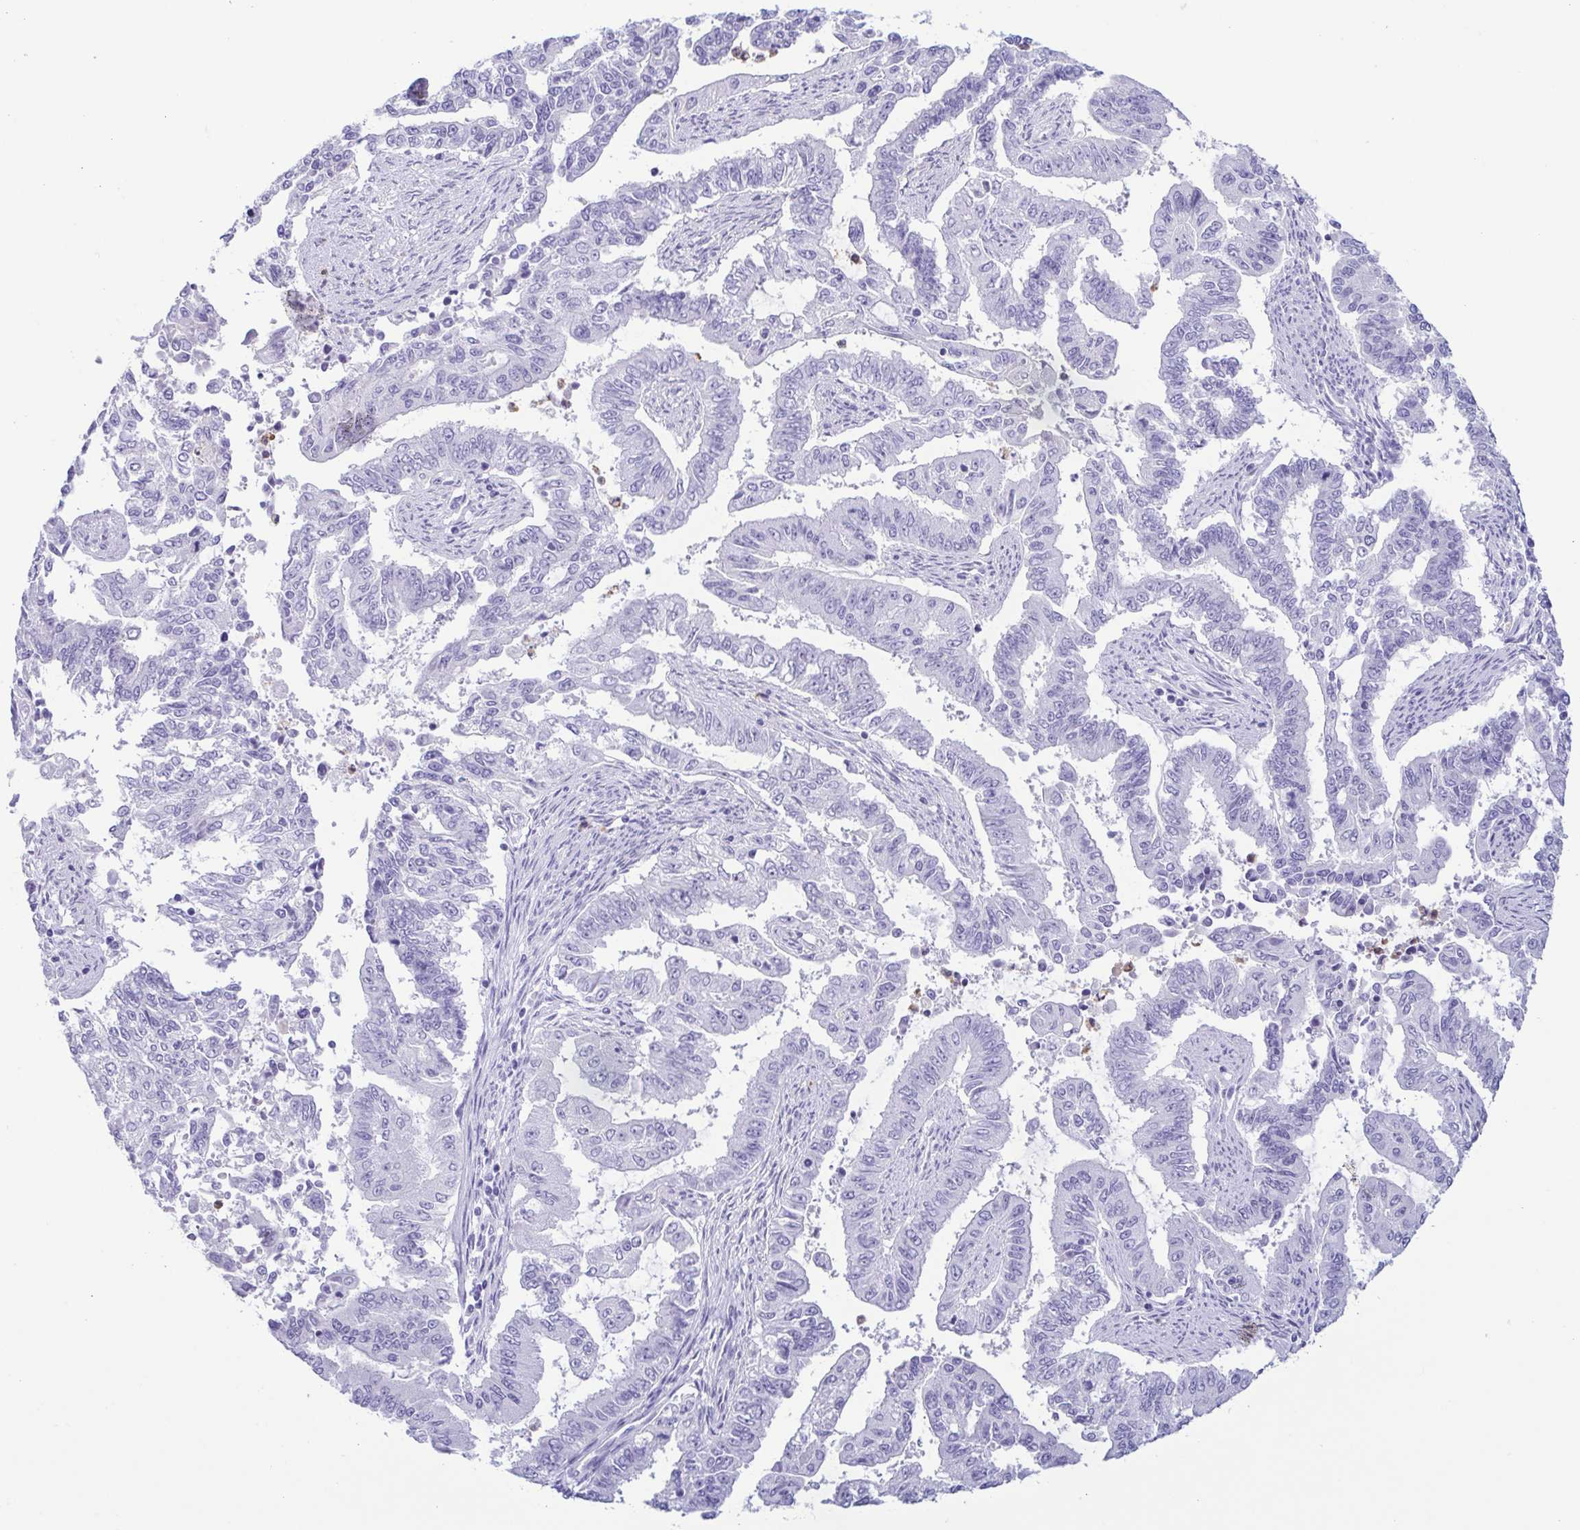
{"staining": {"intensity": "negative", "quantity": "none", "location": "none"}, "tissue": "endometrial cancer", "cell_type": "Tumor cells", "image_type": "cancer", "snomed": [{"axis": "morphology", "description": "Adenocarcinoma, NOS"}, {"axis": "topography", "description": "Uterus"}], "caption": "Adenocarcinoma (endometrial) was stained to show a protein in brown. There is no significant positivity in tumor cells.", "gene": "AZU1", "patient": {"sex": "female", "age": 59}}